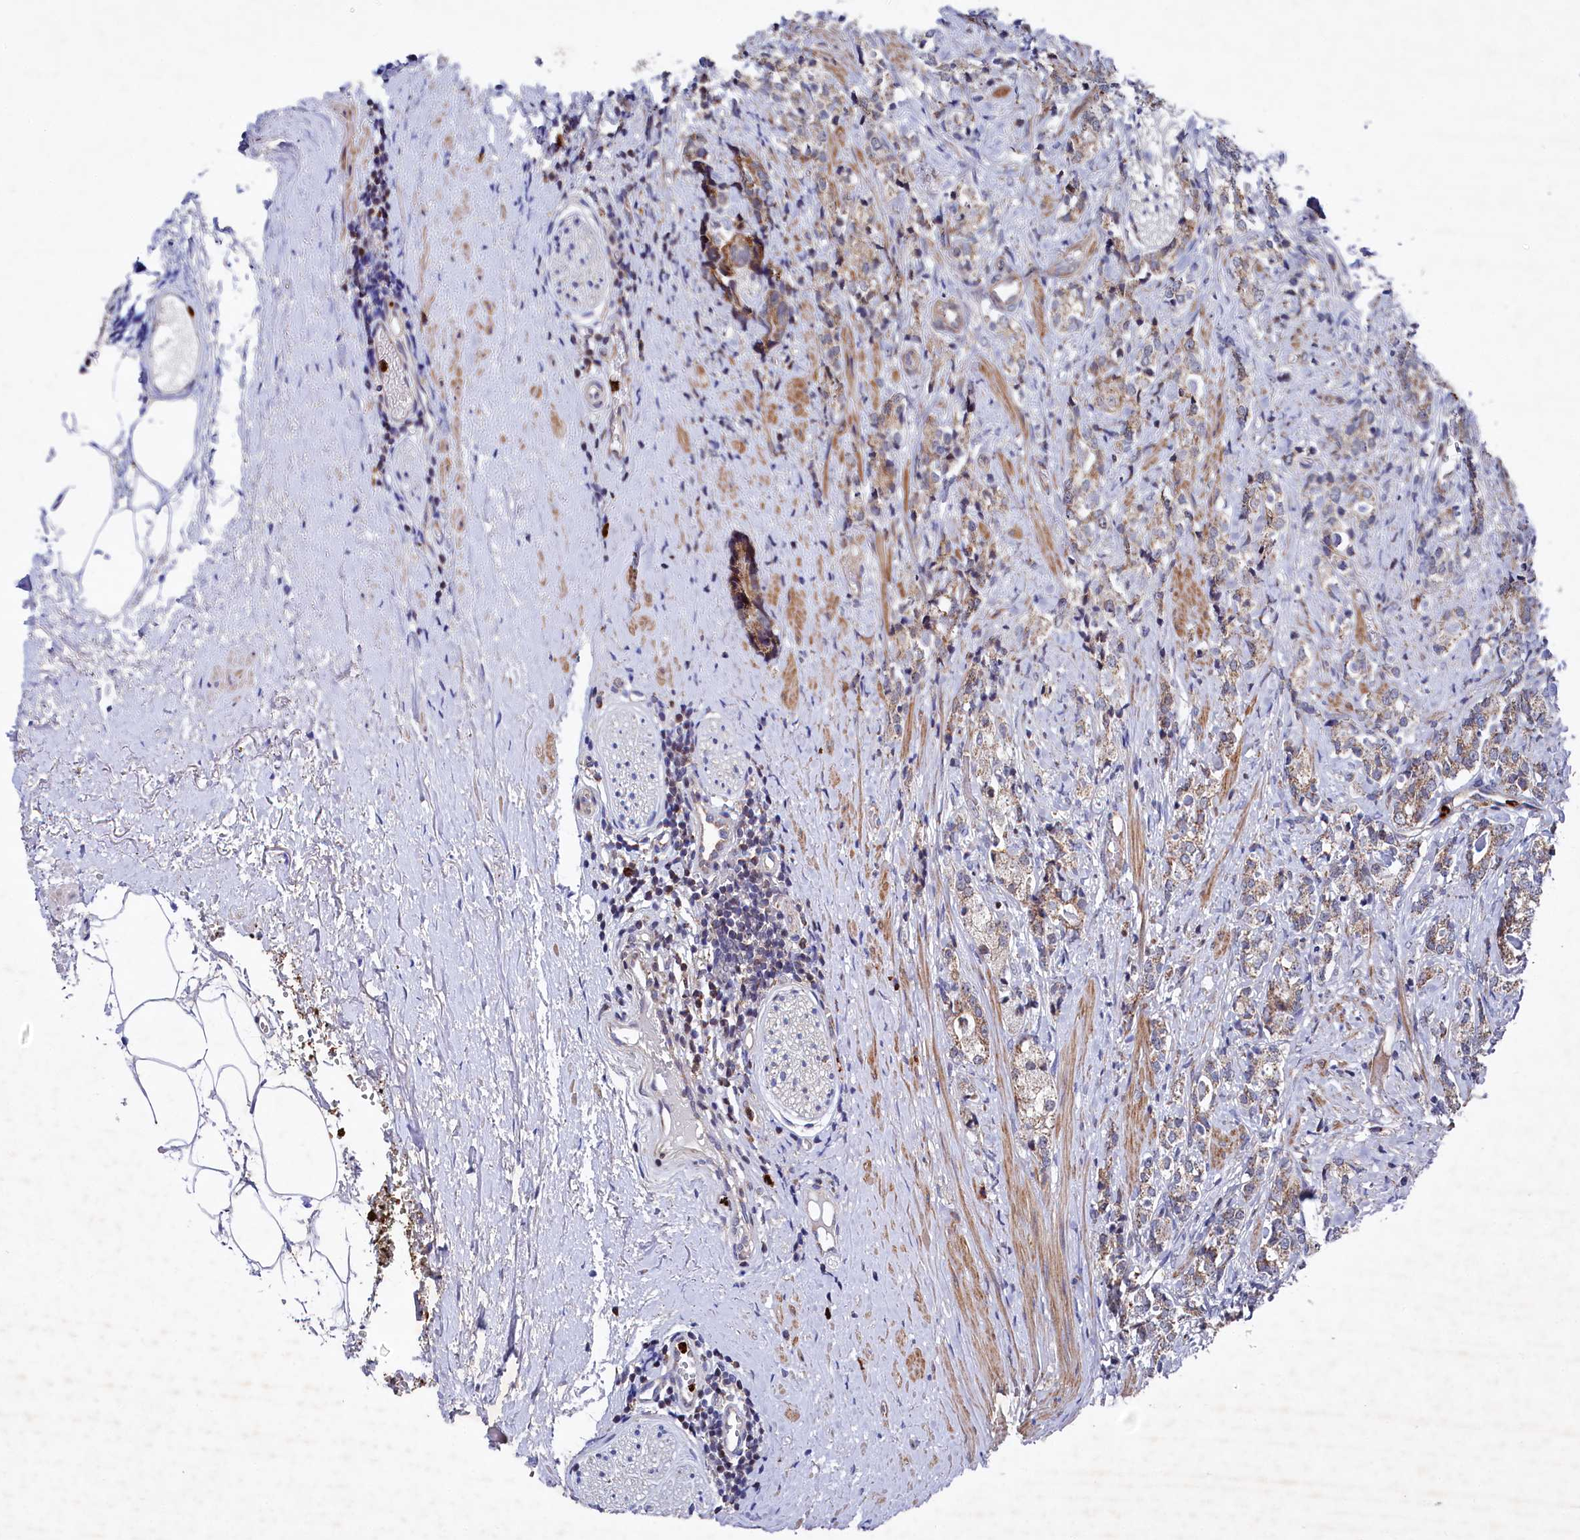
{"staining": {"intensity": "moderate", "quantity": ">75%", "location": "cytoplasmic/membranous"}, "tissue": "prostate cancer", "cell_type": "Tumor cells", "image_type": "cancer", "snomed": [{"axis": "morphology", "description": "Adenocarcinoma, High grade"}, {"axis": "topography", "description": "Prostate"}], "caption": "Moderate cytoplasmic/membranous staining is identified in about >75% of tumor cells in prostate cancer. Using DAB (3,3'-diaminobenzidine) (brown) and hematoxylin (blue) stains, captured at high magnification using brightfield microscopy.", "gene": "CHCHD1", "patient": {"sex": "male", "age": 69}}